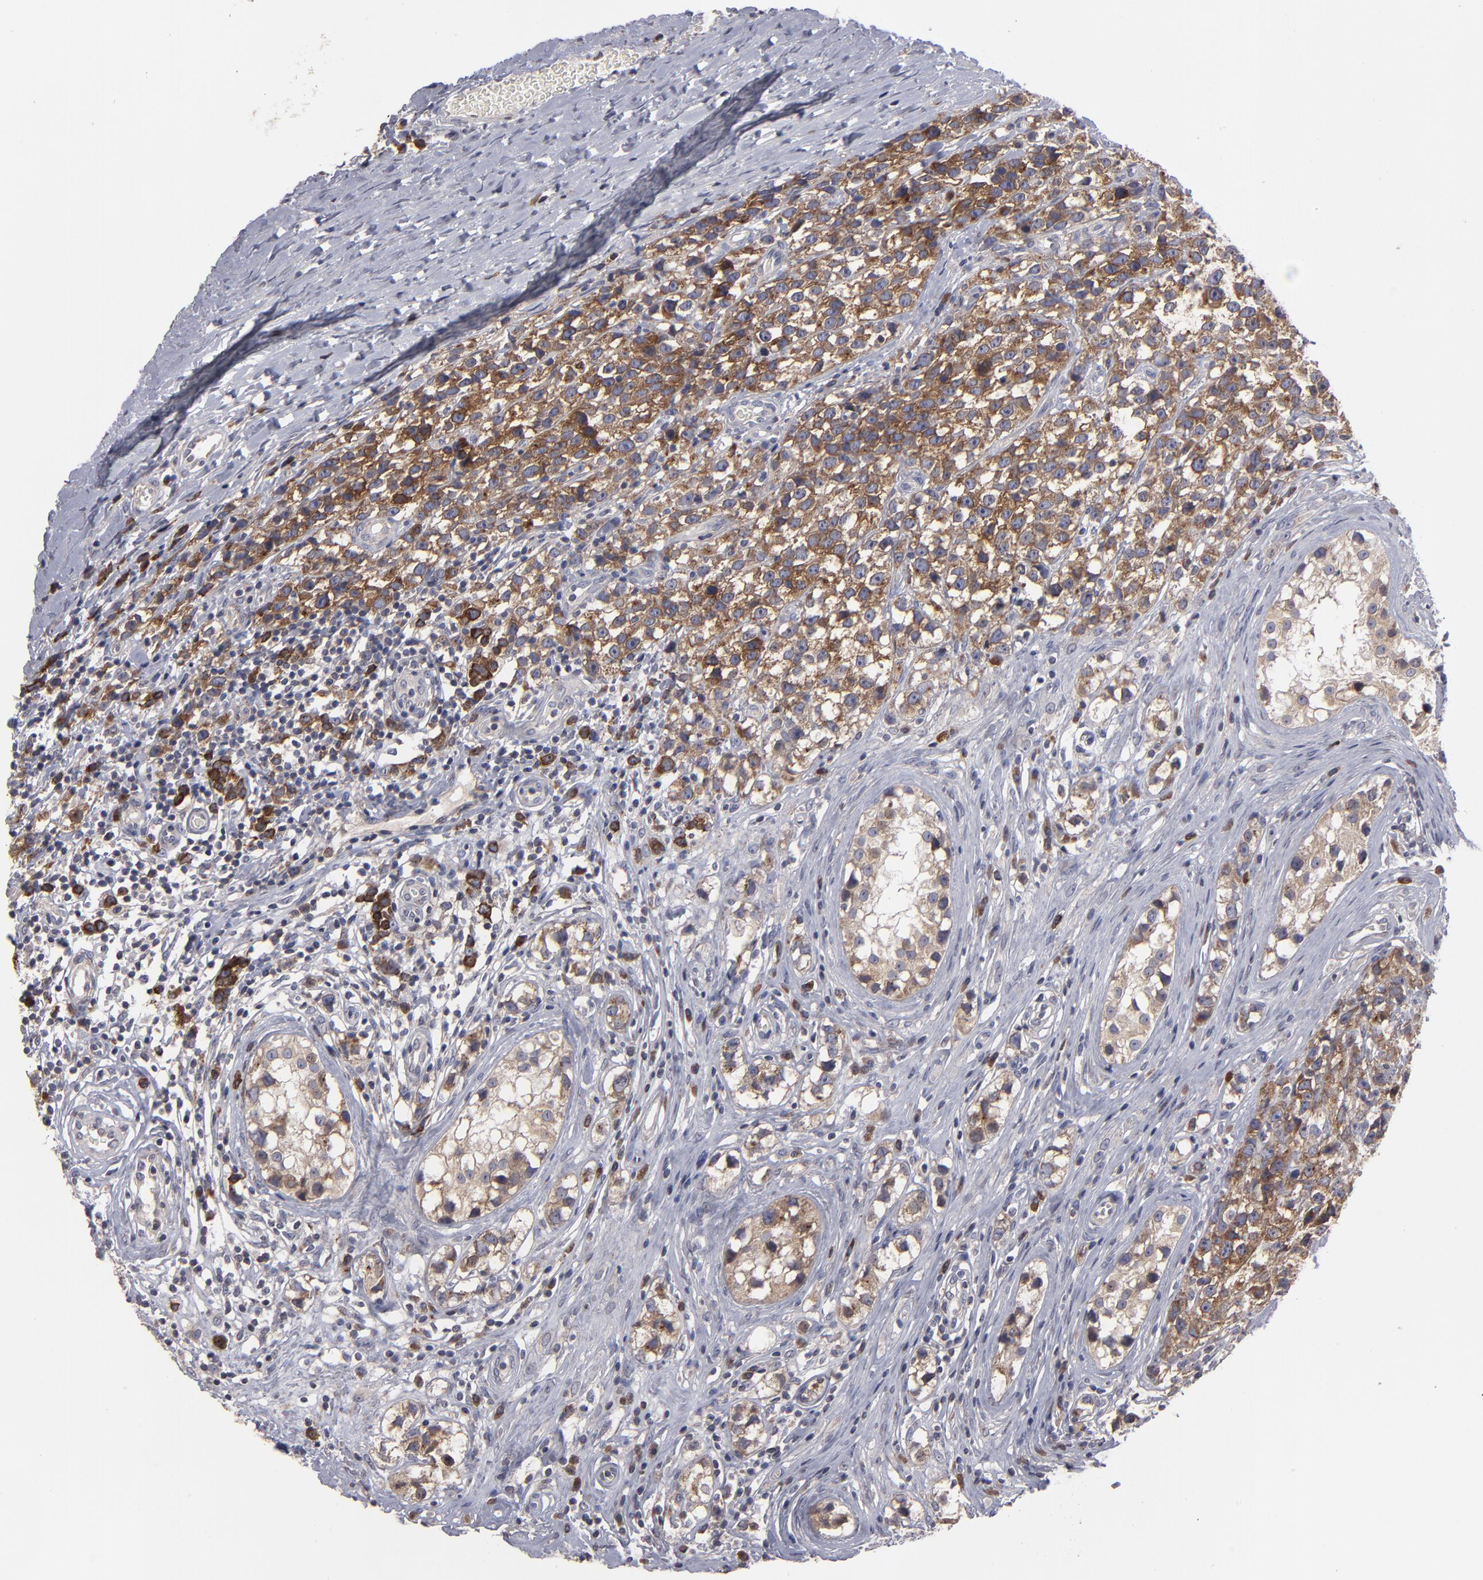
{"staining": {"intensity": "strong", "quantity": ">75%", "location": "cytoplasmic/membranous"}, "tissue": "testis cancer", "cell_type": "Tumor cells", "image_type": "cancer", "snomed": [{"axis": "morphology", "description": "Seminoma, NOS"}, {"axis": "topography", "description": "Testis"}], "caption": "Protein staining demonstrates strong cytoplasmic/membranous positivity in approximately >75% of tumor cells in testis seminoma.", "gene": "CEP97", "patient": {"sex": "male", "age": 25}}